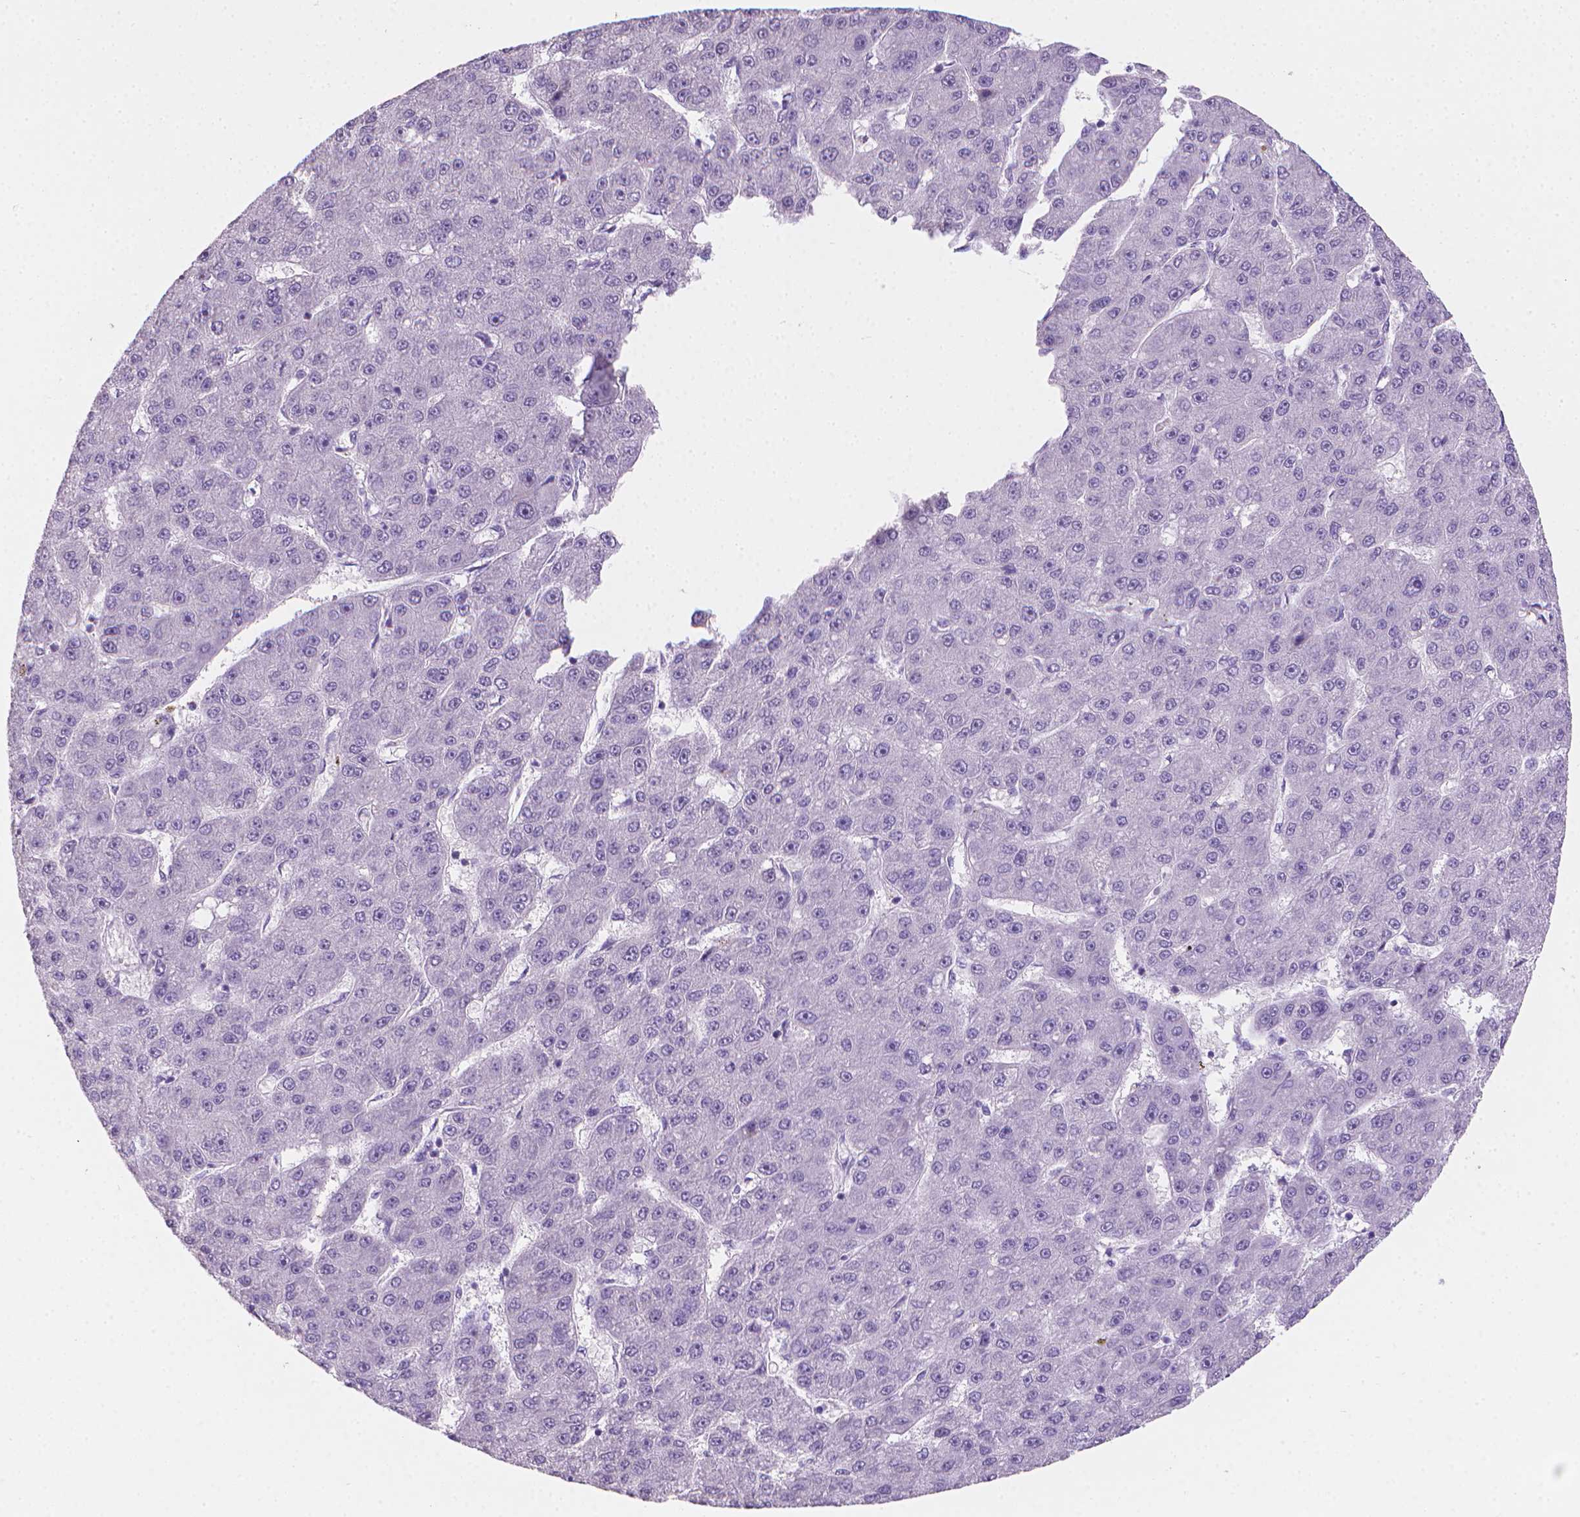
{"staining": {"intensity": "negative", "quantity": "none", "location": "none"}, "tissue": "liver cancer", "cell_type": "Tumor cells", "image_type": "cancer", "snomed": [{"axis": "morphology", "description": "Carcinoma, Hepatocellular, NOS"}, {"axis": "topography", "description": "Liver"}], "caption": "Human liver cancer (hepatocellular carcinoma) stained for a protein using immunohistochemistry demonstrates no staining in tumor cells.", "gene": "TNNI2", "patient": {"sex": "male", "age": 67}}